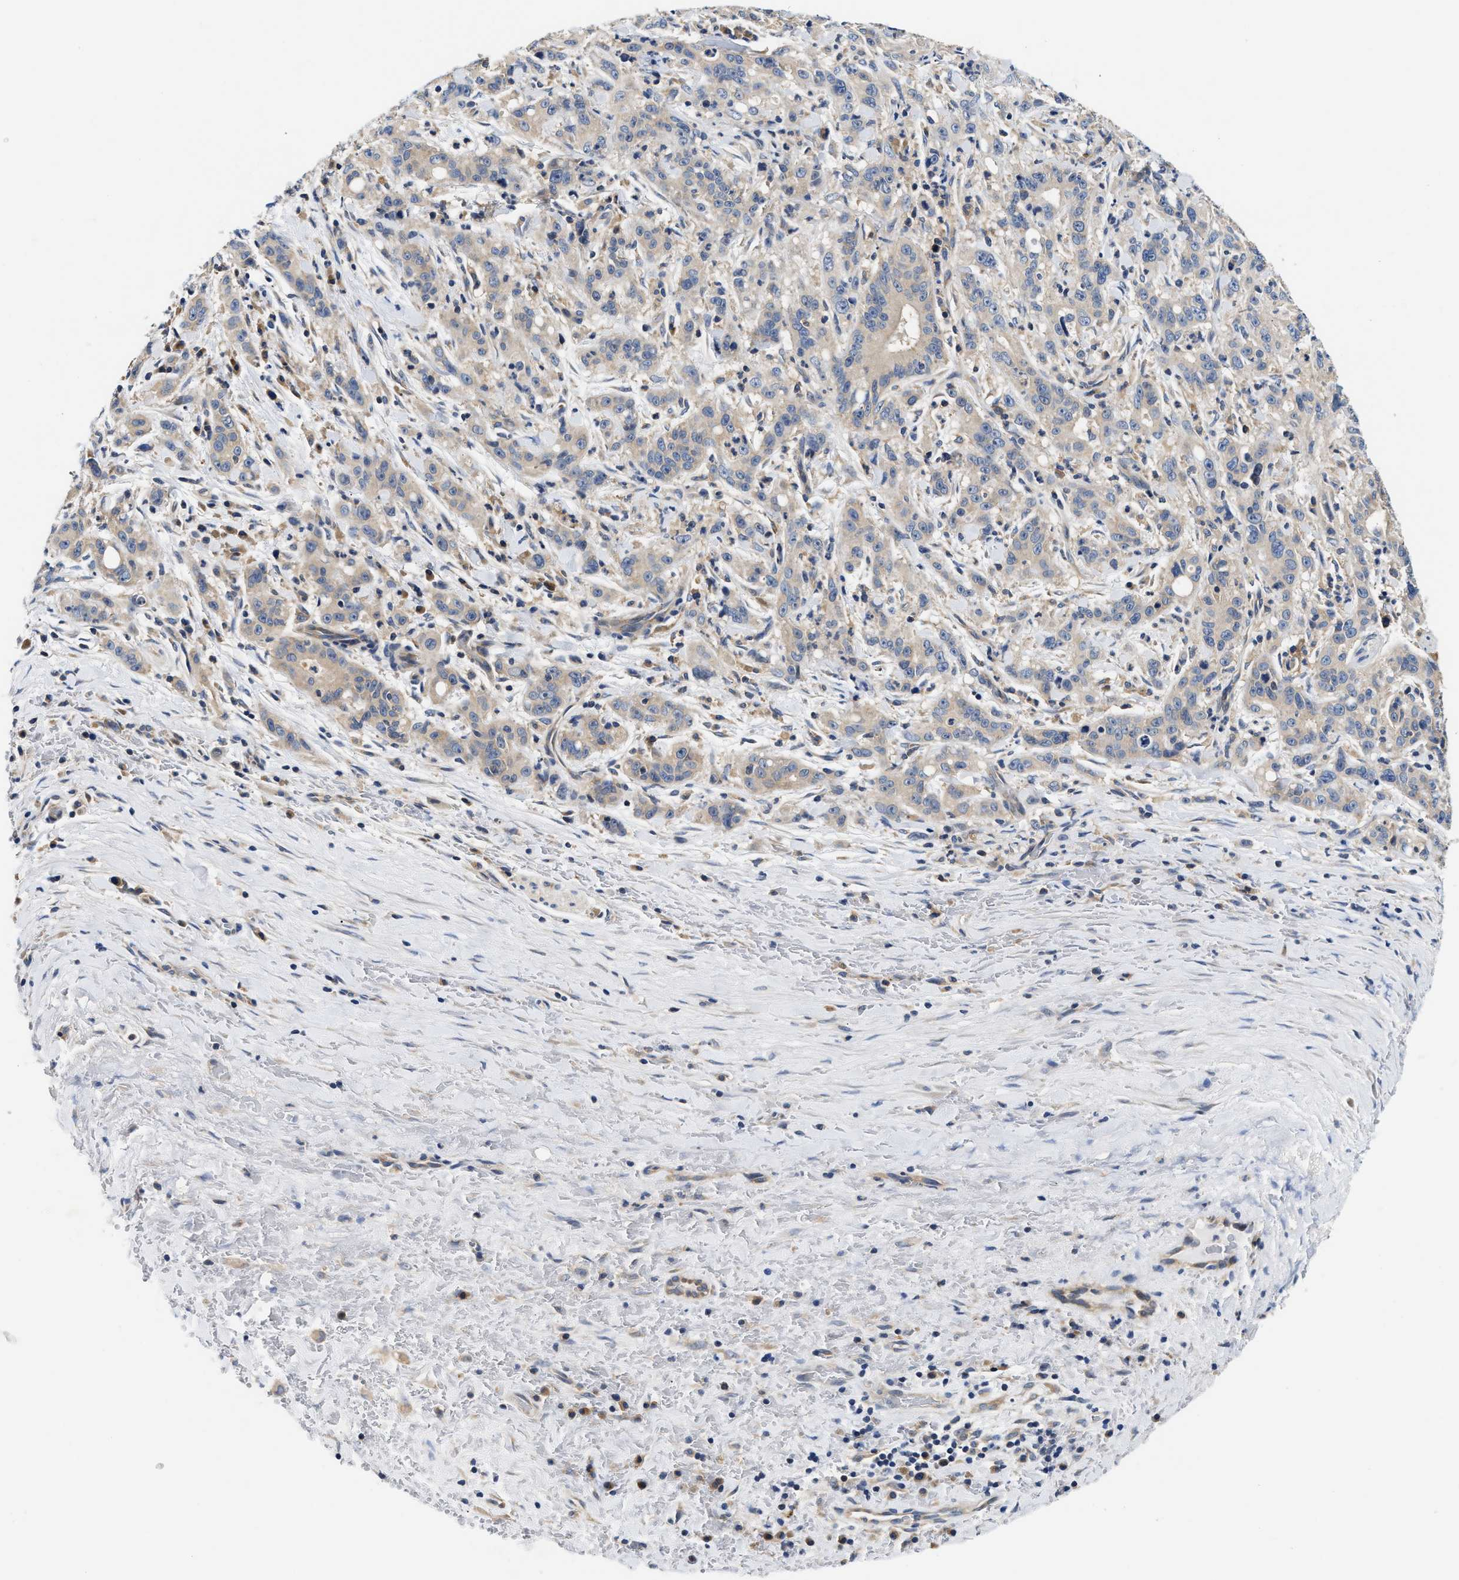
{"staining": {"intensity": "moderate", "quantity": "<25%", "location": "cytoplasmic/membranous"}, "tissue": "liver cancer", "cell_type": "Tumor cells", "image_type": "cancer", "snomed": [{"axis": "morphology", "description": "Cholangiocarcinoma"}, {"axis": "topography", "description": "Liver"}], "caption": "About <25% of tumor cells in human liver cancer (cholangiocarcinoma) display moderate cytoplasmic/membranous protein positivity as visualized by brown immunohistochemical staining.", "gene": "FAM185A", "patient": {"sex": "female", "age": 38}}